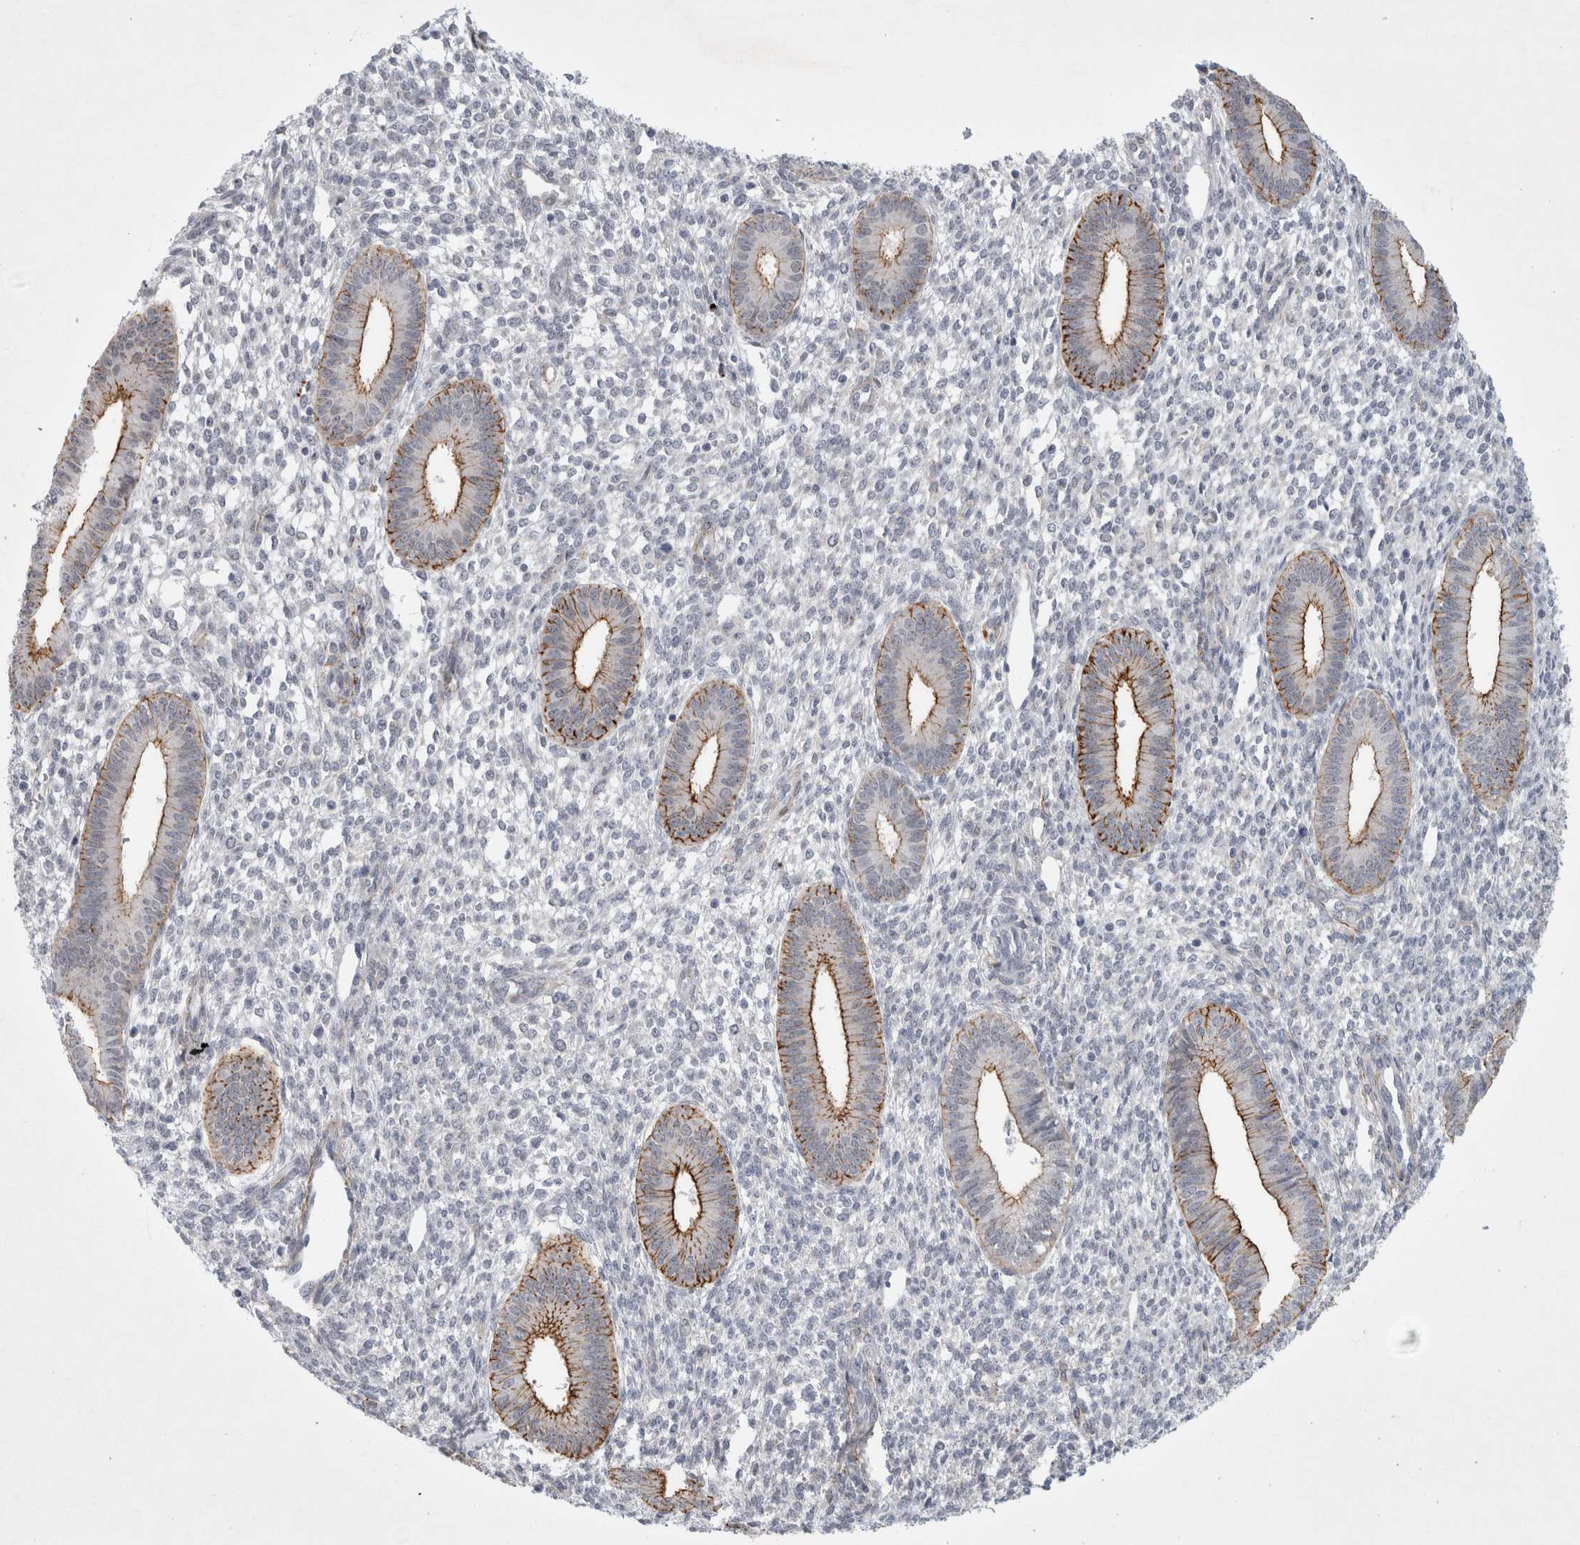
{"staining": {"intensity": "negative", "quantity": "none", "location": "none"}, "tissue": "endometrium", "cell_type": "Cells in endometrial stroma", "image_type": "normal", "snomed": [{"axis": "morphology", "description": "Normal tissue, NOS"}, {"axis": "topography", "description": "Endometrium"}], "caption": "Photomicrograph shows no significant protein staining in cells in endometrial stroma of benign endometrium.", "gene": "NIPA1", "patient": {"sex": "female", "age": 46}}